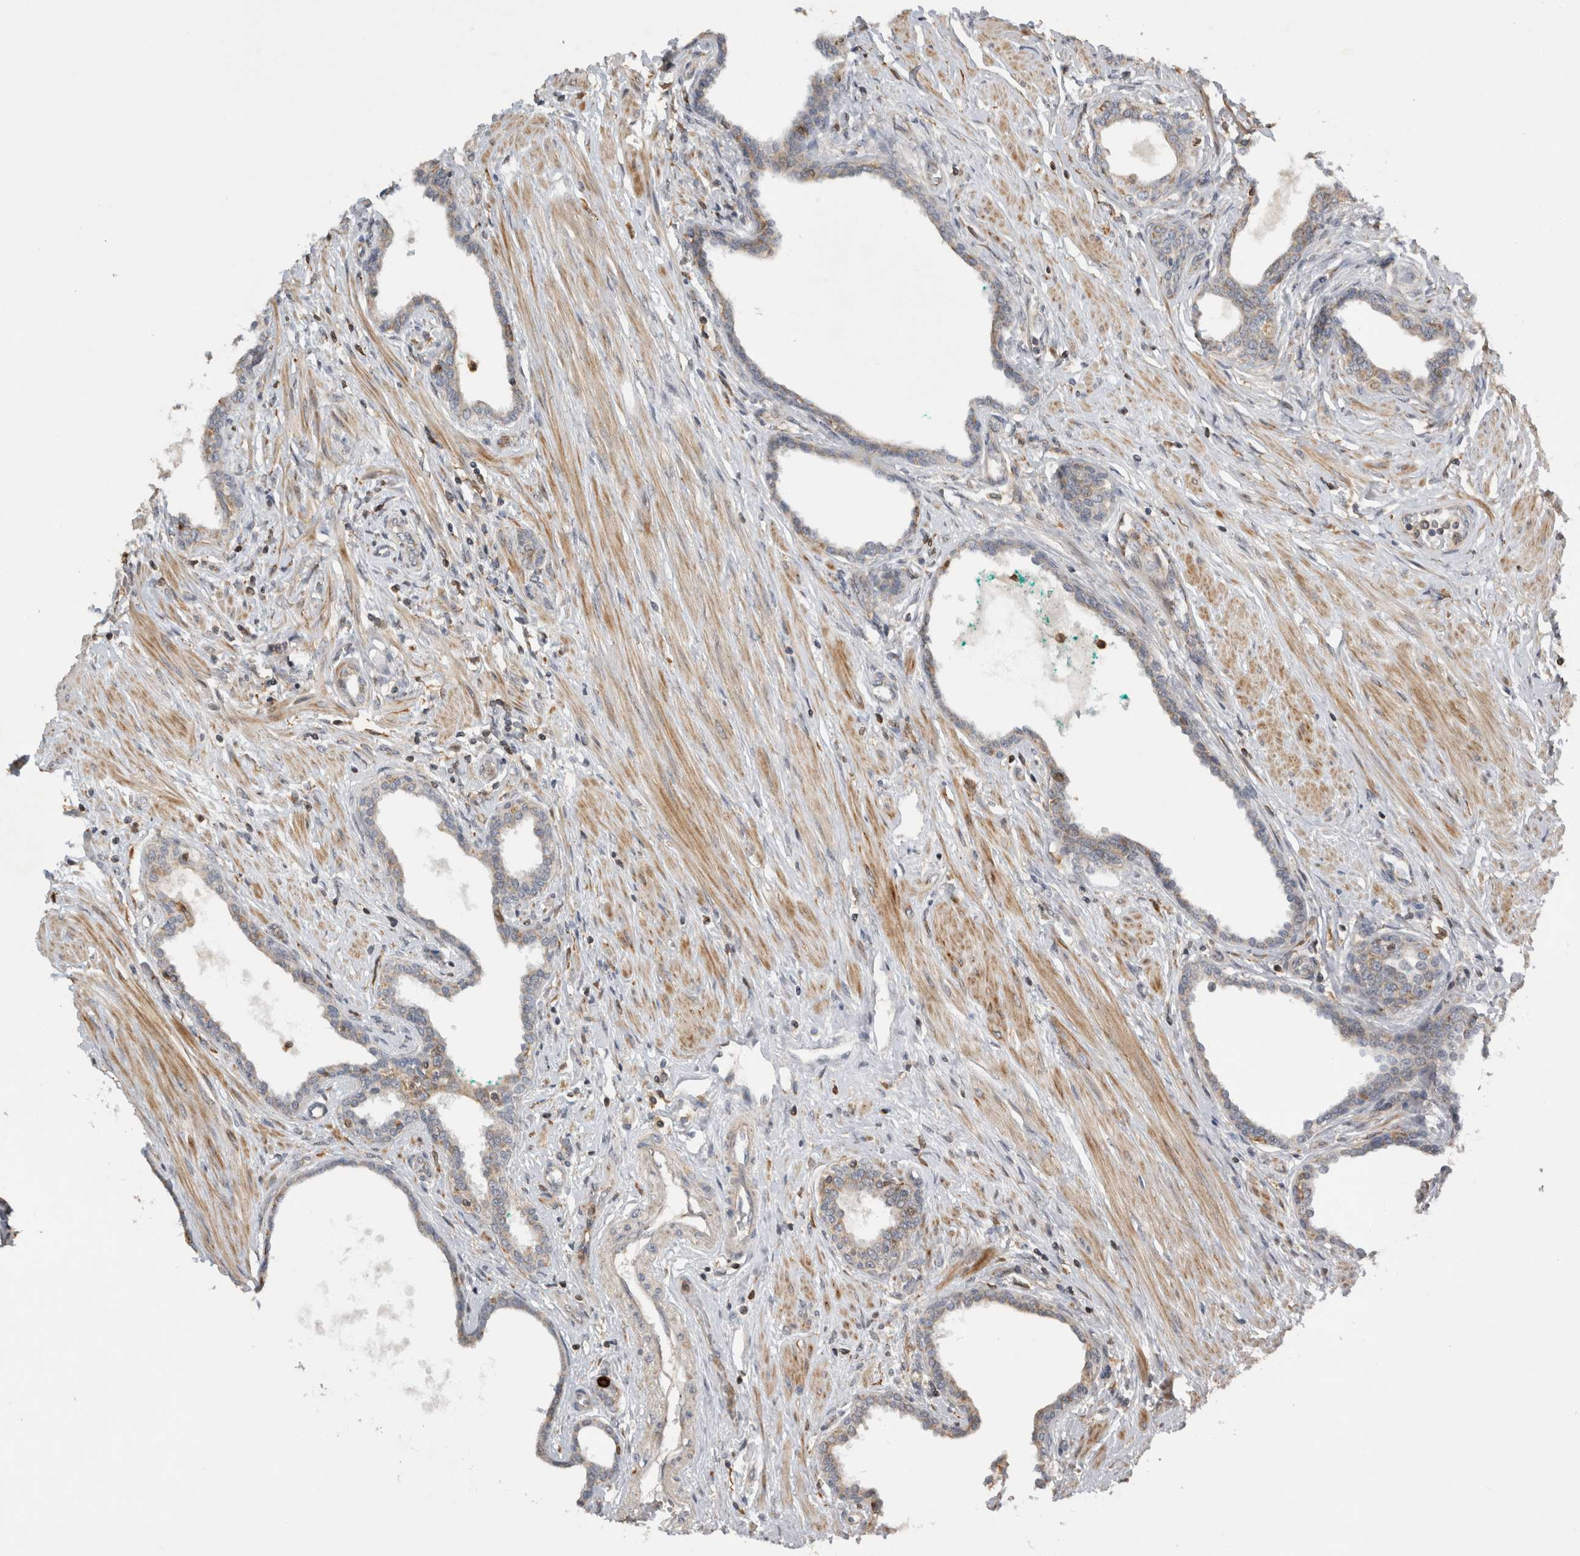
{"staining": {"intensity": "weak", "quantity": "<25%", "location": "cytoplasmic/membranous"}, "tissue": "prostate cancer", "cell_type": "Tumor cells", "image_type": "cancer", "snomed": [{"axis": "morphology", "description": "Adenocarcinoma, High grade"}, {"axis": "topography", "description": "Prostate"}], "caption": "Protein analysis of prostate cancer shows no significant positivity in tumor cells.", "gene": "KCNIP1", "patient": {"sex": "male", "age": 52}}